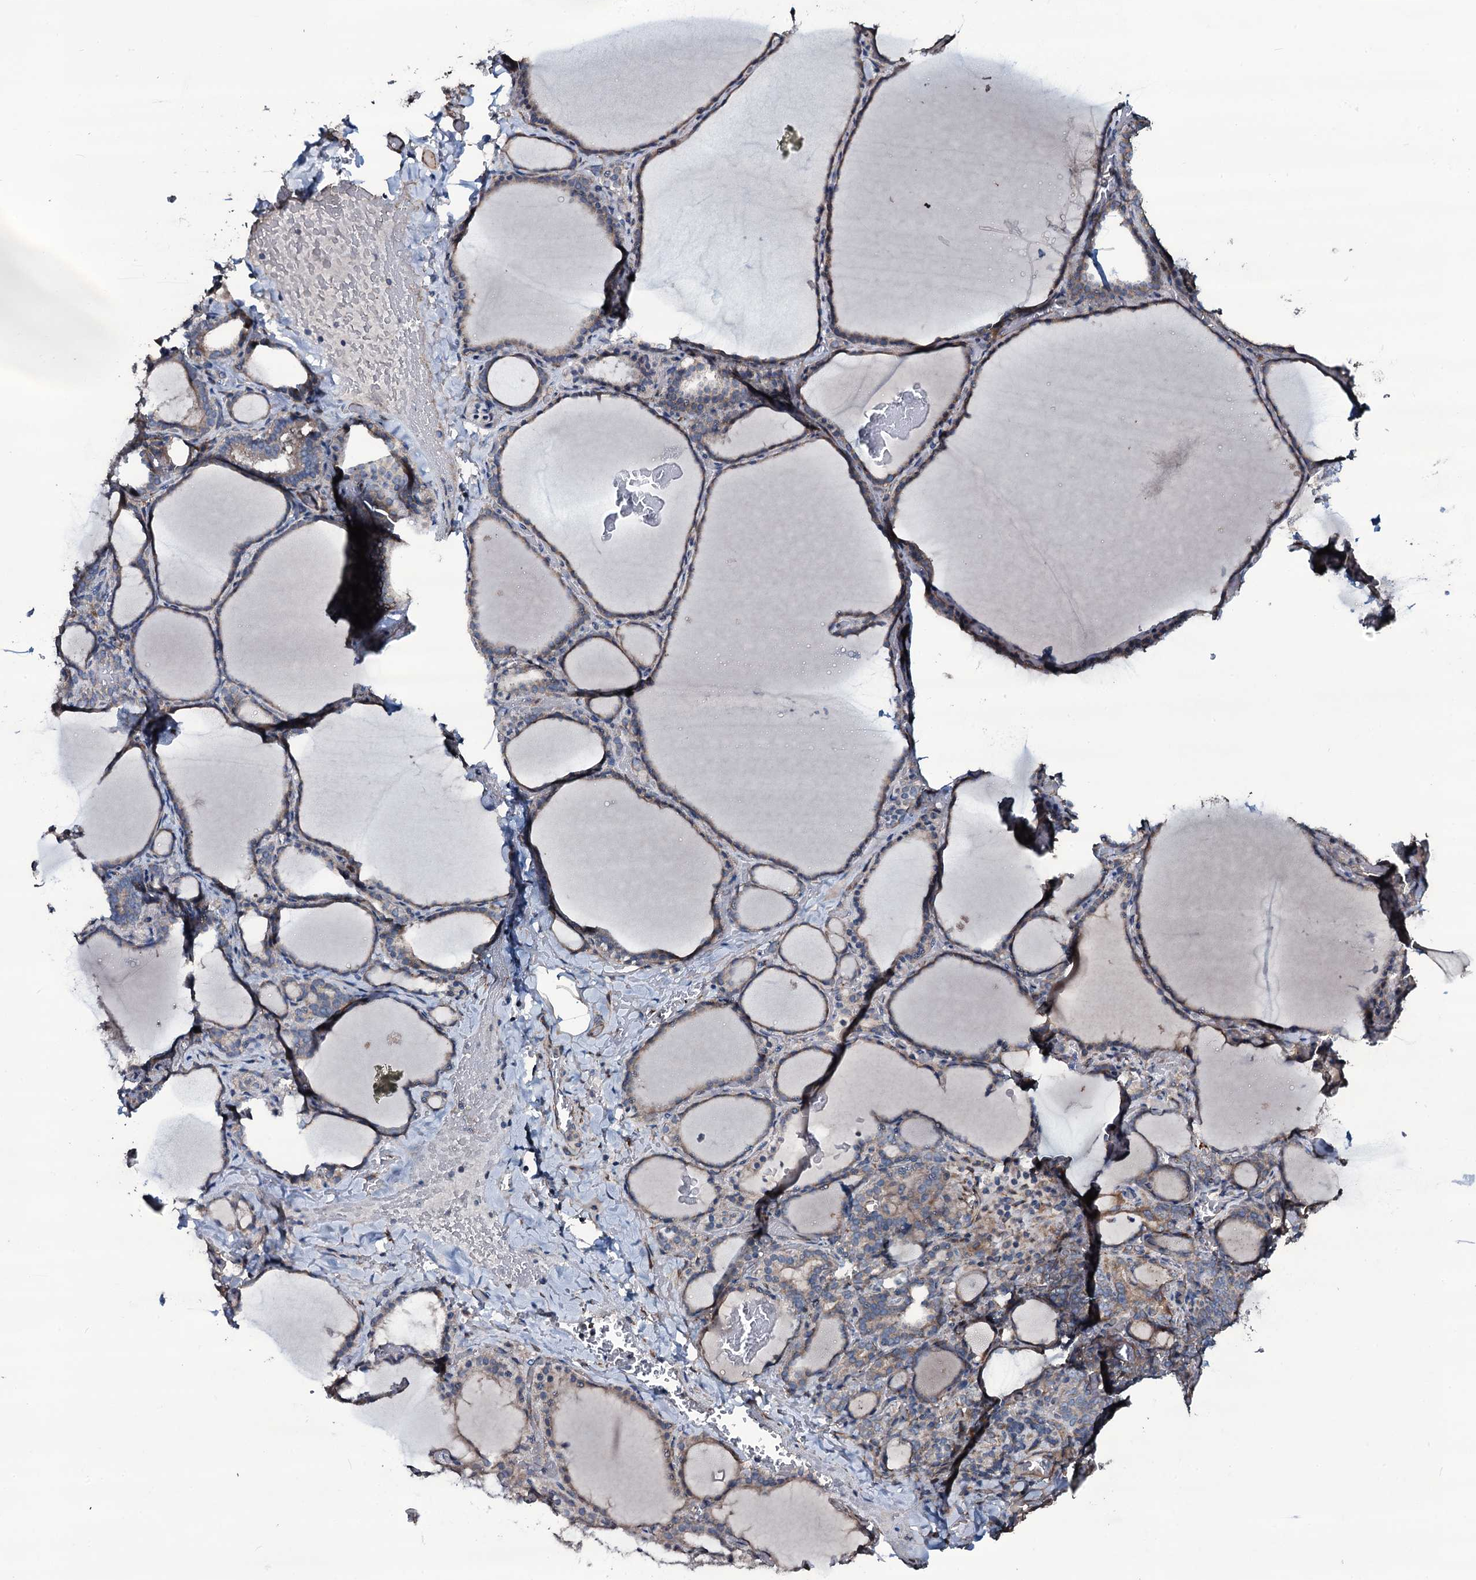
{"staining": {"intensity": "weak", "quantity": "25%-75%", "location": "cytoplasmic/membranous"}, "tissue": "thyroid gland", "cell_type": "Glandular cells", "image_type": "normal", "snomed": [{"axis": "morphology", "description": "Normal tissue, NOS"}, {"axis": "topography", "description": "Thyroid gland"}], "caption": "High-power microscopy captured an IHC photomicrograph of unremarkable thyroid gland, revealing weak cytoplasmic/membranous positivity in approximately 25%-75% of glandular cells.", "gene": "WIPF3", "patient": {"sex": "female", "age": 39}}